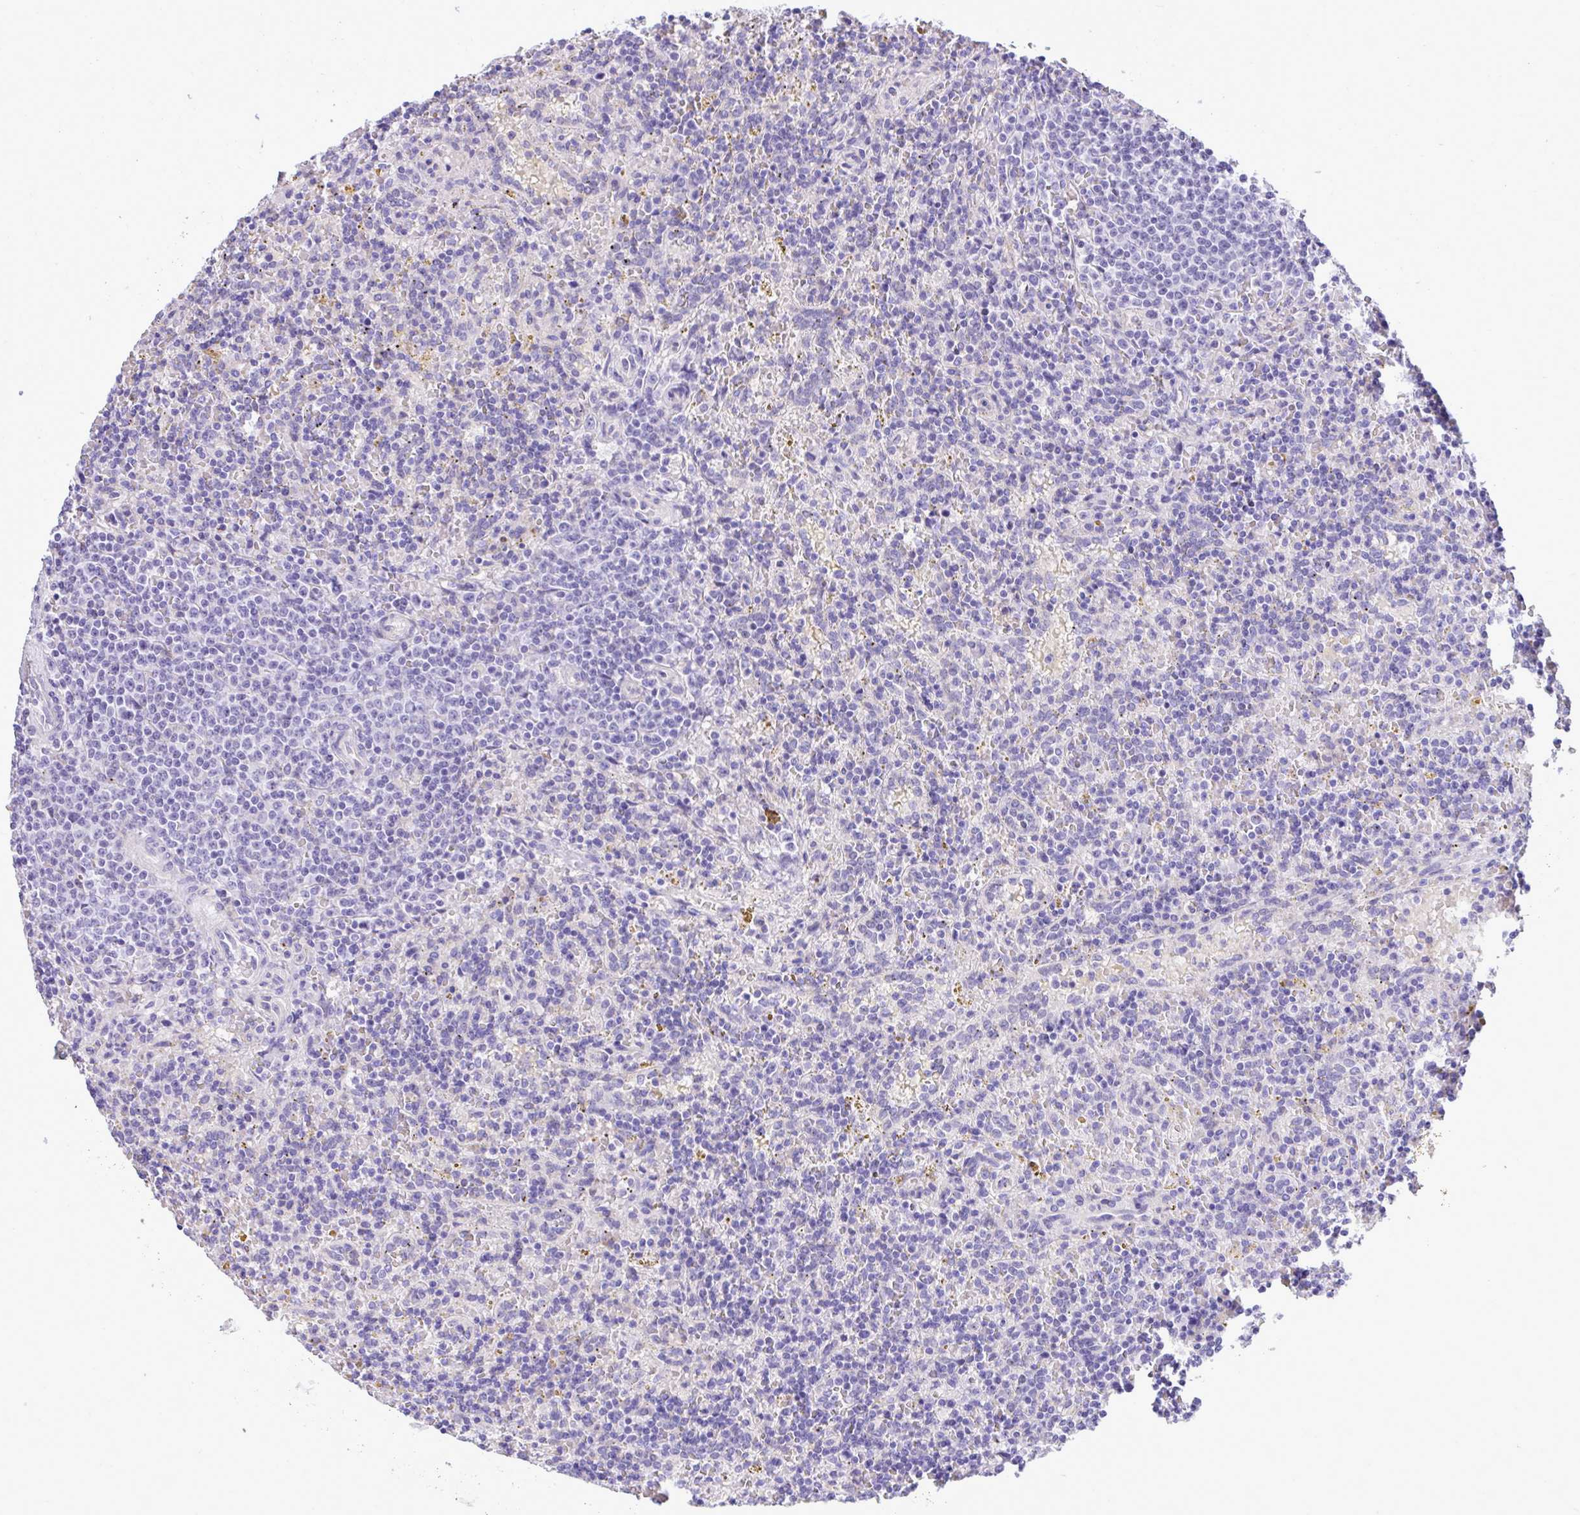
{"staining": {"intensity": "negative", "quantity": "none", "location": "none"}, "tissue": "lymphoma", "cell_type": "Tumor cells", "image_type": "cancer", "snomed": [{"axis": "morphology", "description": "Malignant lymphoma, non-Hodgkin's type, Low grade"}, {"axis": "topography", "description": "Spleen"}], "caption": "This is an immunohistochemistry (IHC) micrograph of human malignant lymphoma, non-Hodgkin's type (low-grade). There is no staining in tumor cells.", "gene": "HRG", "patient": {"sex": "male", "age": 67}}